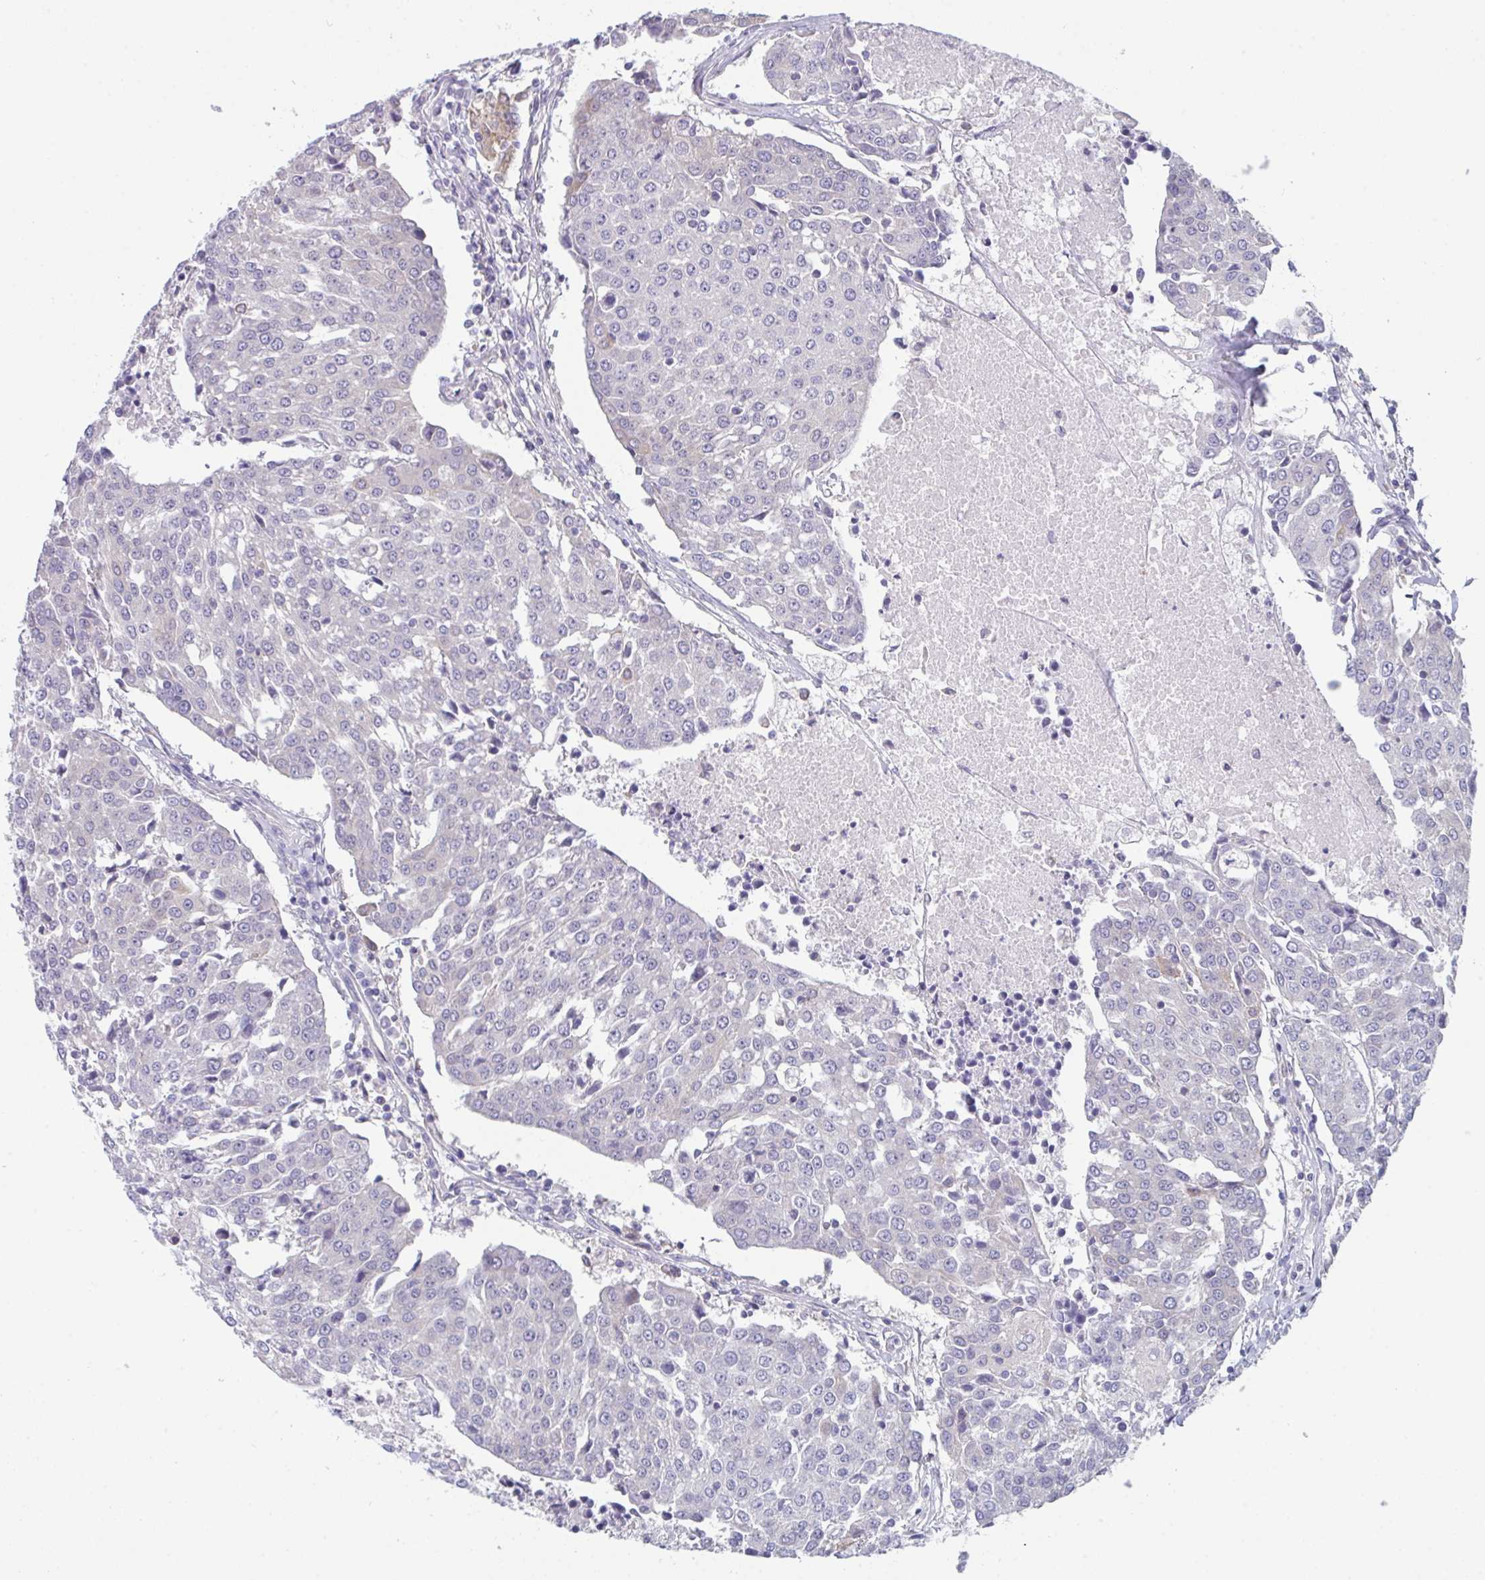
{"staining": {"intensity": "negative", "quantity": "none", "location": "none"}, "tissue": "urothelial cancer", "cell_type": "Tumor cells", "image_type": "cancer", "snomed": [{"axis": "morphology", "description": "Urothelial carcinoma, High grade"}, {"axis": "topography", "description": "Urinary bladder"}], "caption": "Immunohistochemistry image of neoplastic tissue: human urothelial cancer stained with DAB reveals no significant protein staining in tumor cells.", "gene": "PTPRD", "patient": {"sex": "female", "age": 85}}